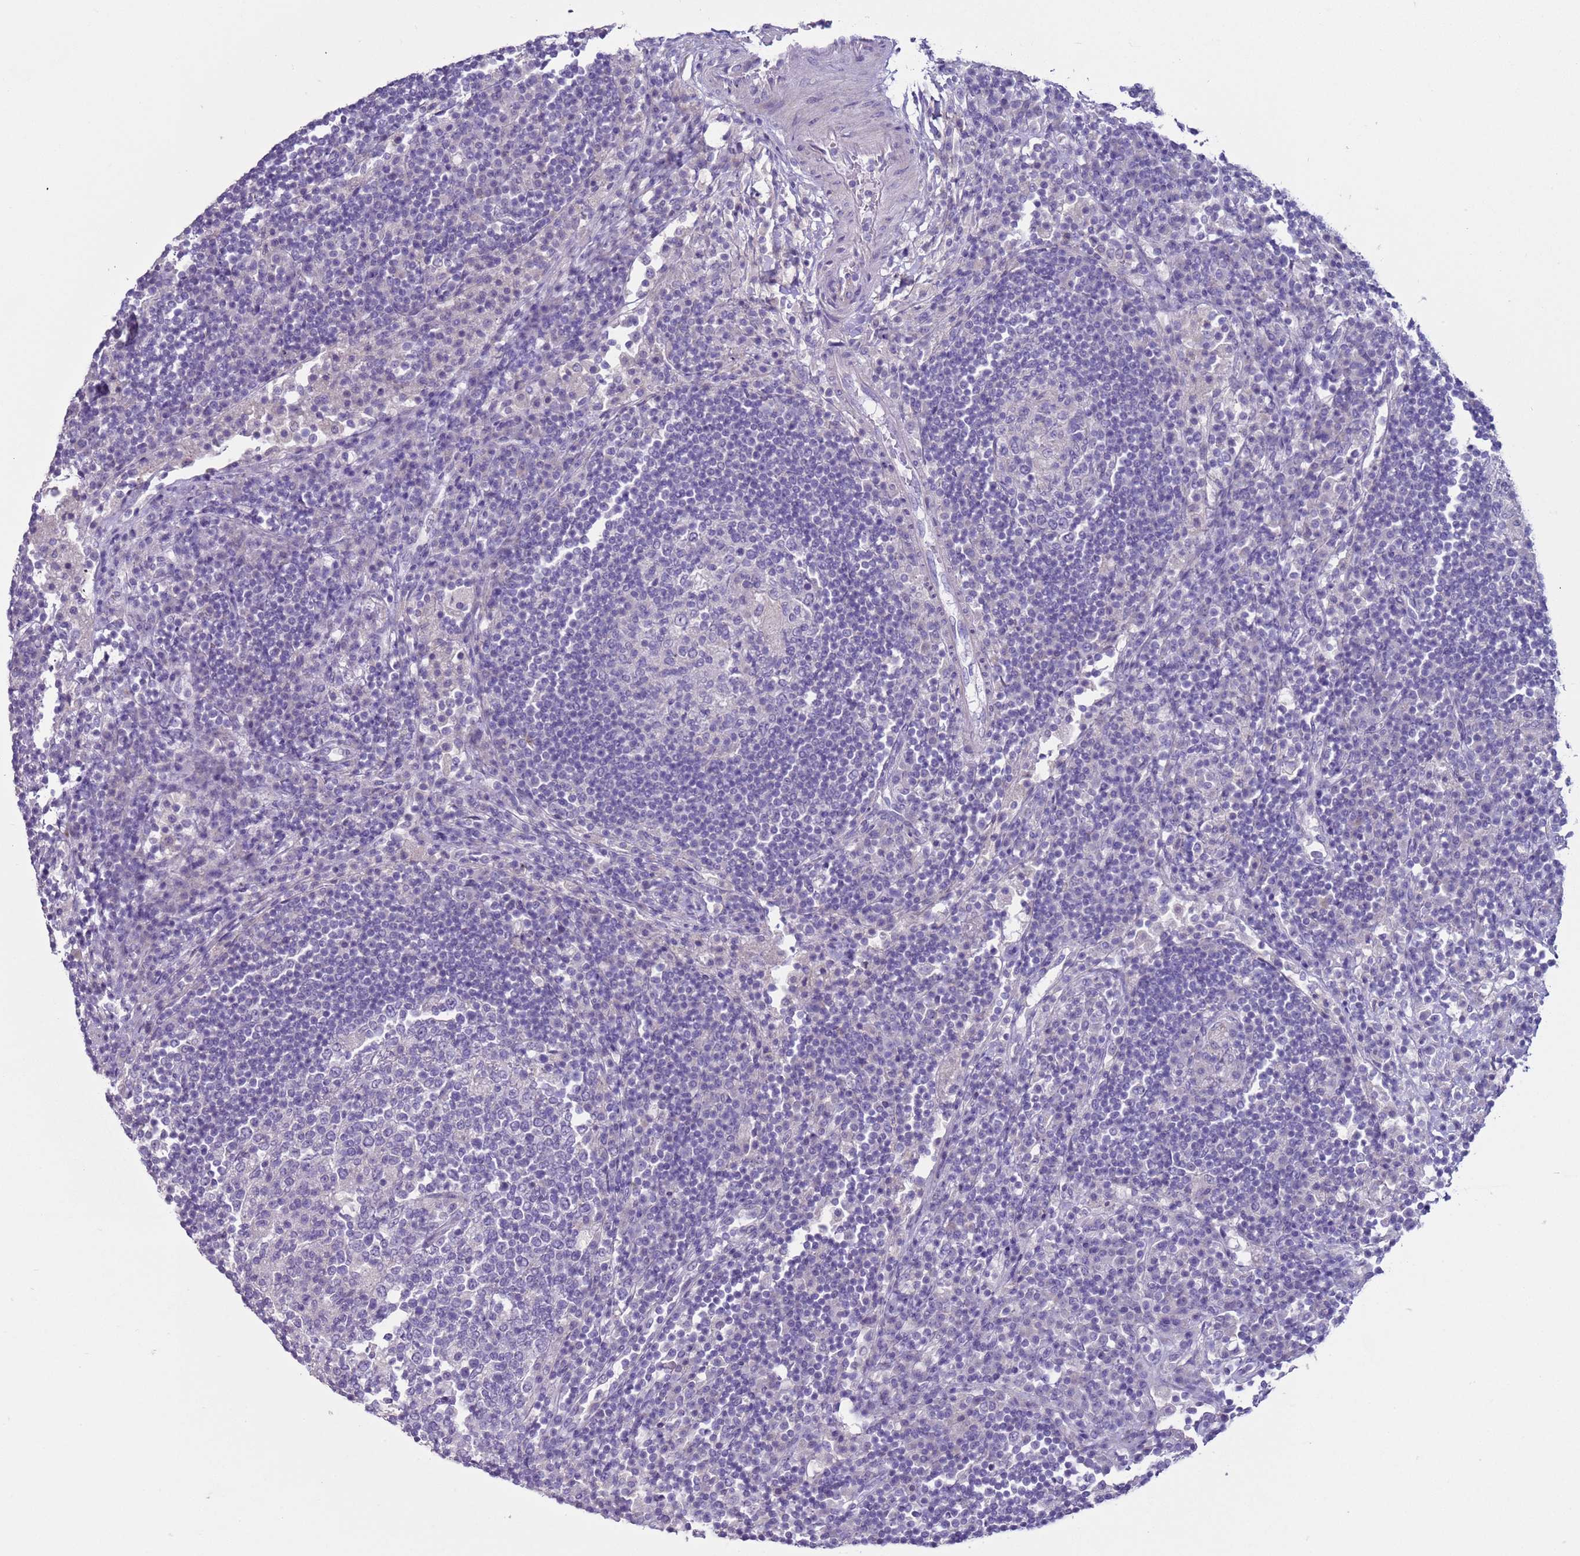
{"staining": {"intensity": "negative", "quantity": "none", "location": "none"}, "tissue": "lymph node", "cell_type": "Germinal center cells", "image_type": "normal", "snomed": [{"axis": "morphology", "description": "Normal tissue, NOS"}, {"axis": "topography", "description": "Lymph node"}], "caption": "DAB immunohistochemical staining of benign human lymph node exhibits no significant positivity in germinal center cells. (Immunohistochemistry, brightfield microscopy, high magnification).", "gene": "NPAP1", "patient": {"sex": "female", "age": 53}}